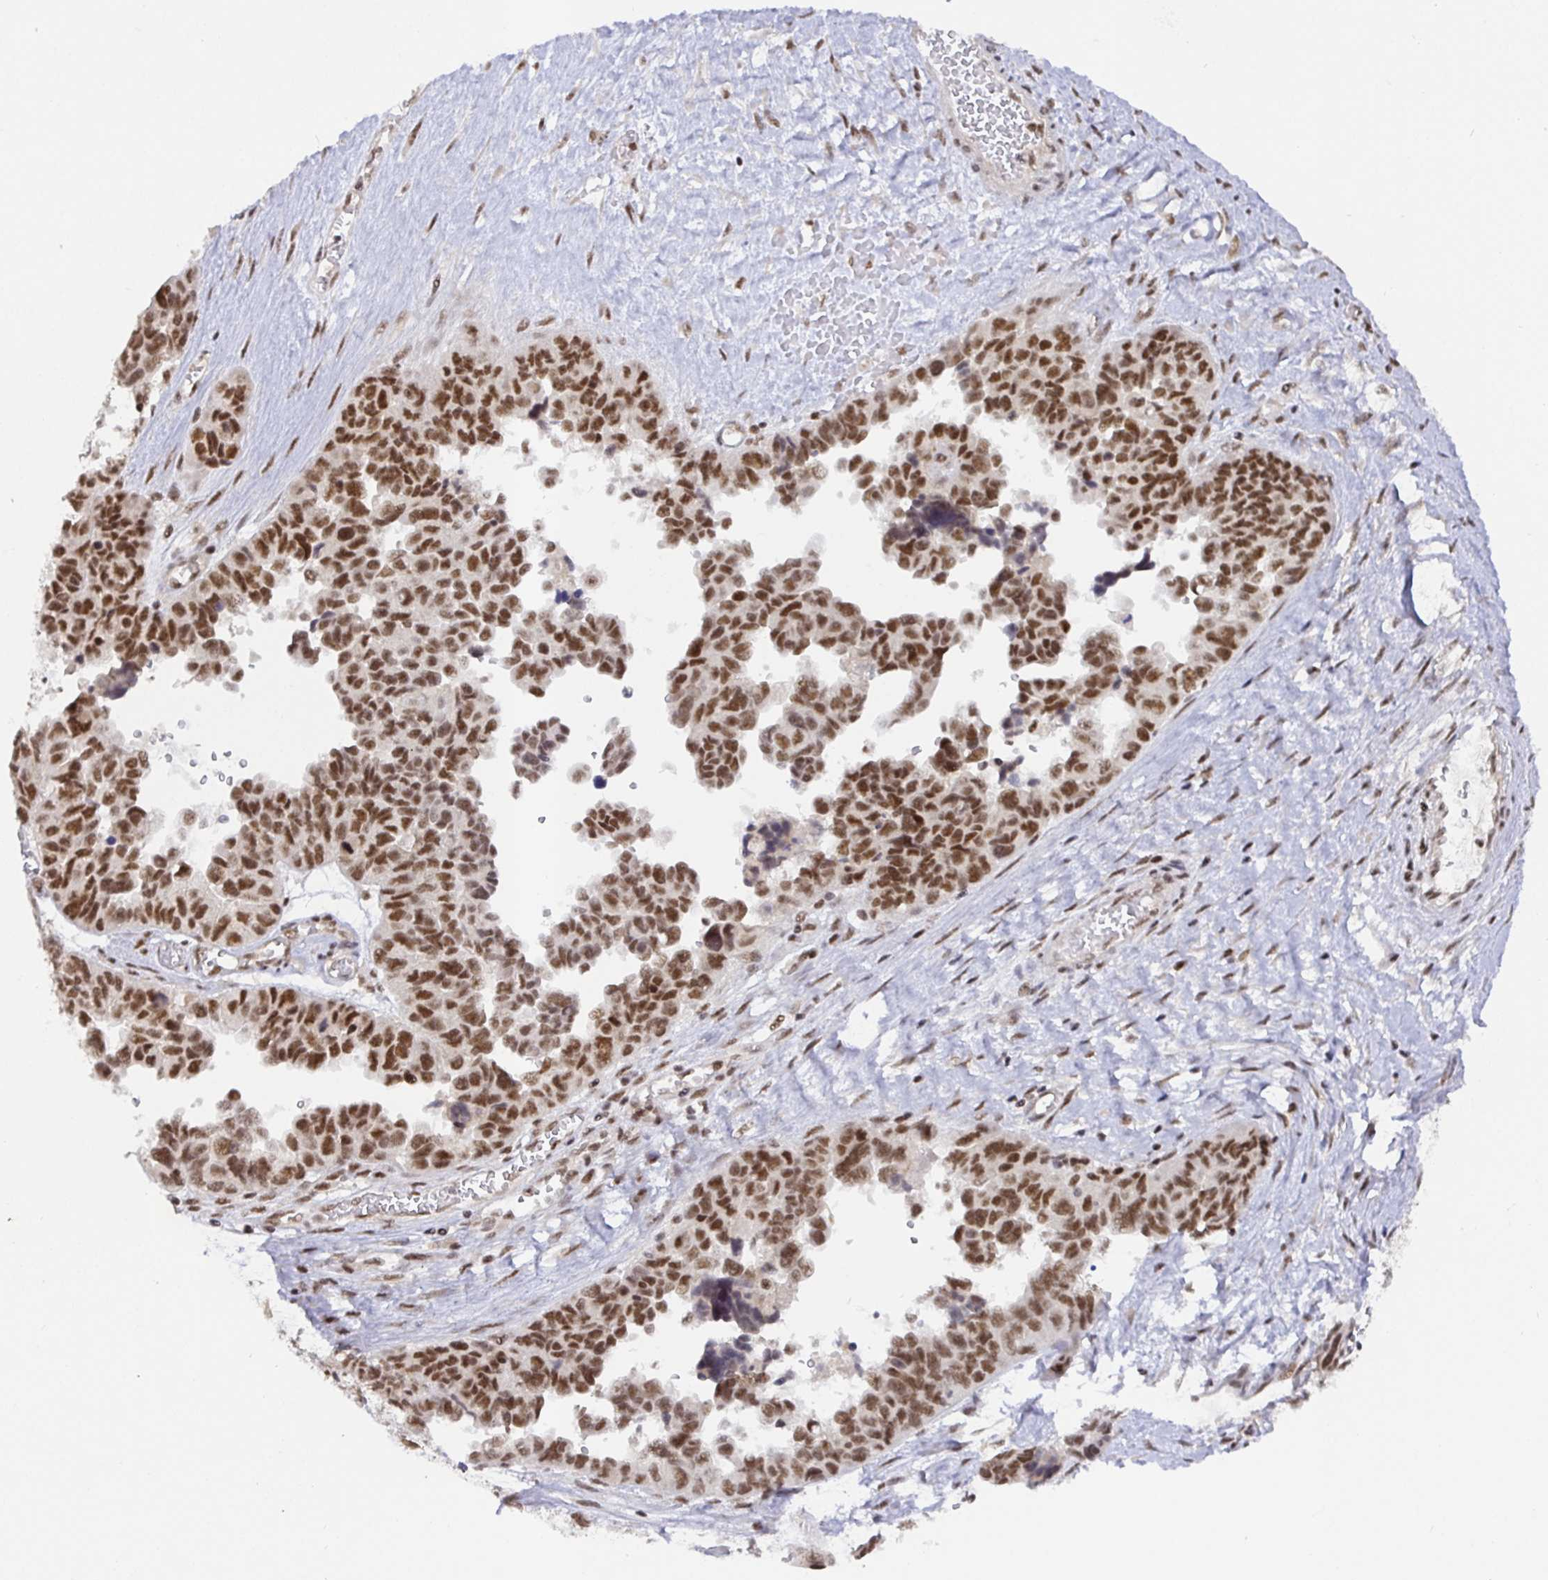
{"staining": {"intensity": "strong", "quantity": ">75%", "location": "nuclear"}, "tissue": "ovarian cancer", "cell_type": "Tumor cells", "image_type": "cancer", "snomed": [{"axis": "morphology", "description": "Cystadenocarcinoma, serous, NOS"}, {"axis": "topography", "description": "Ovary"}], "caption": "A high-resolution histopathology image shows IHC staining of ovarian cancer, which displays strong nuclear positivity in about >75% of tumor cells.", "gene": "USF1", "patient": {"sex": "female", "age": 64}}